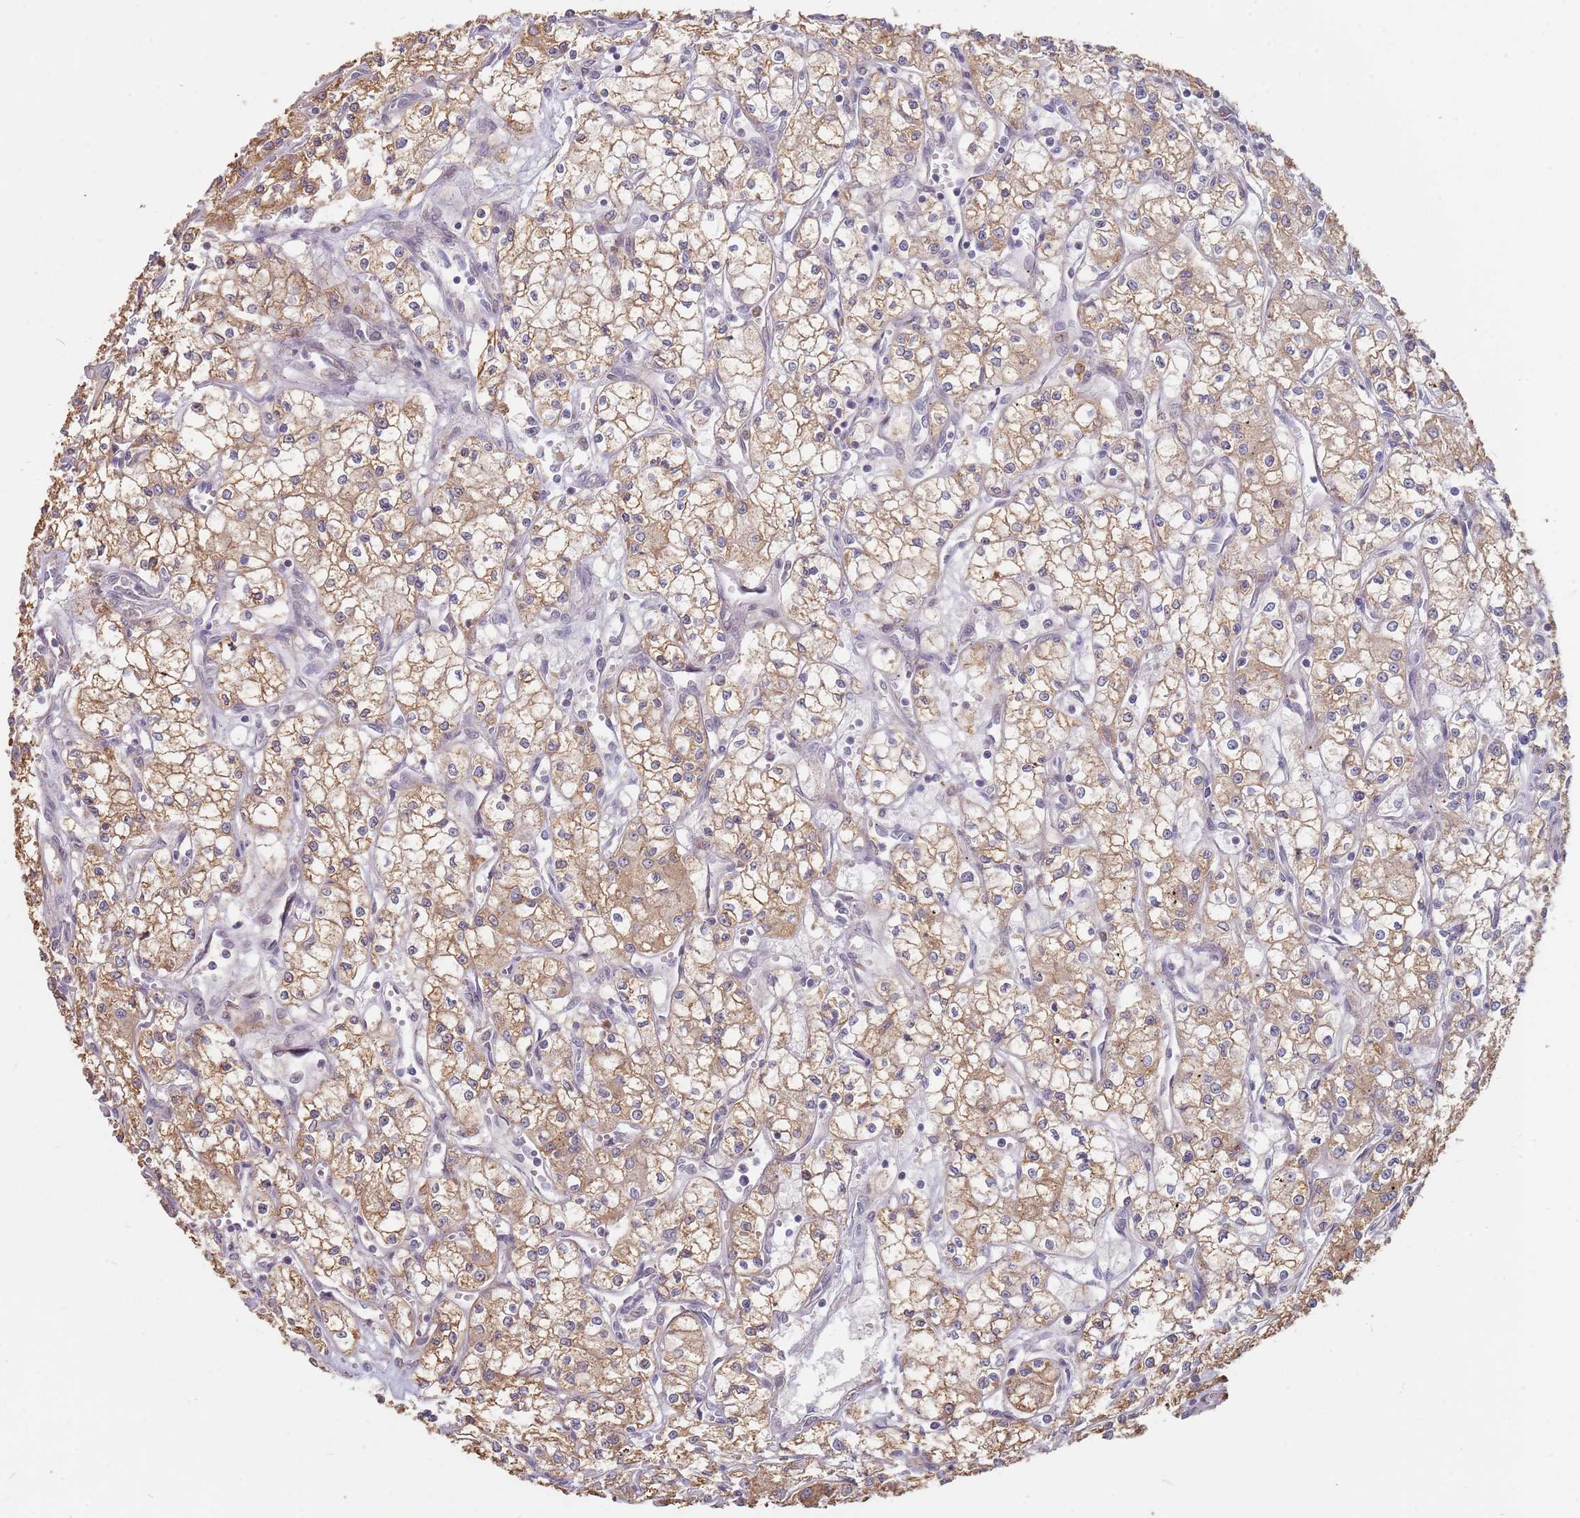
{"staining": {"intensity": "moderate", "quantity": ">75%", "location": "cytoplasmic/membranous"}, "tissue": "renal cancer", "cell_type": "Tumor cells", "image_type": "cancer", "snomed": [{"axis": "morphology", "description": "Adenocarcinoma, NOS"}, {"axis": "topography", "description": "Kidney"}], "caption": "An immunohistochemistry (IHC) image of neoplastic tissue is shown. Protein staining in brown highlights moderate cytoplasmic/membranous positivity in renal cancer (adenocarcinoma) within tumor cells.", "gene": "MPEG1", "patient": {"sex": "male", "age": 59}}